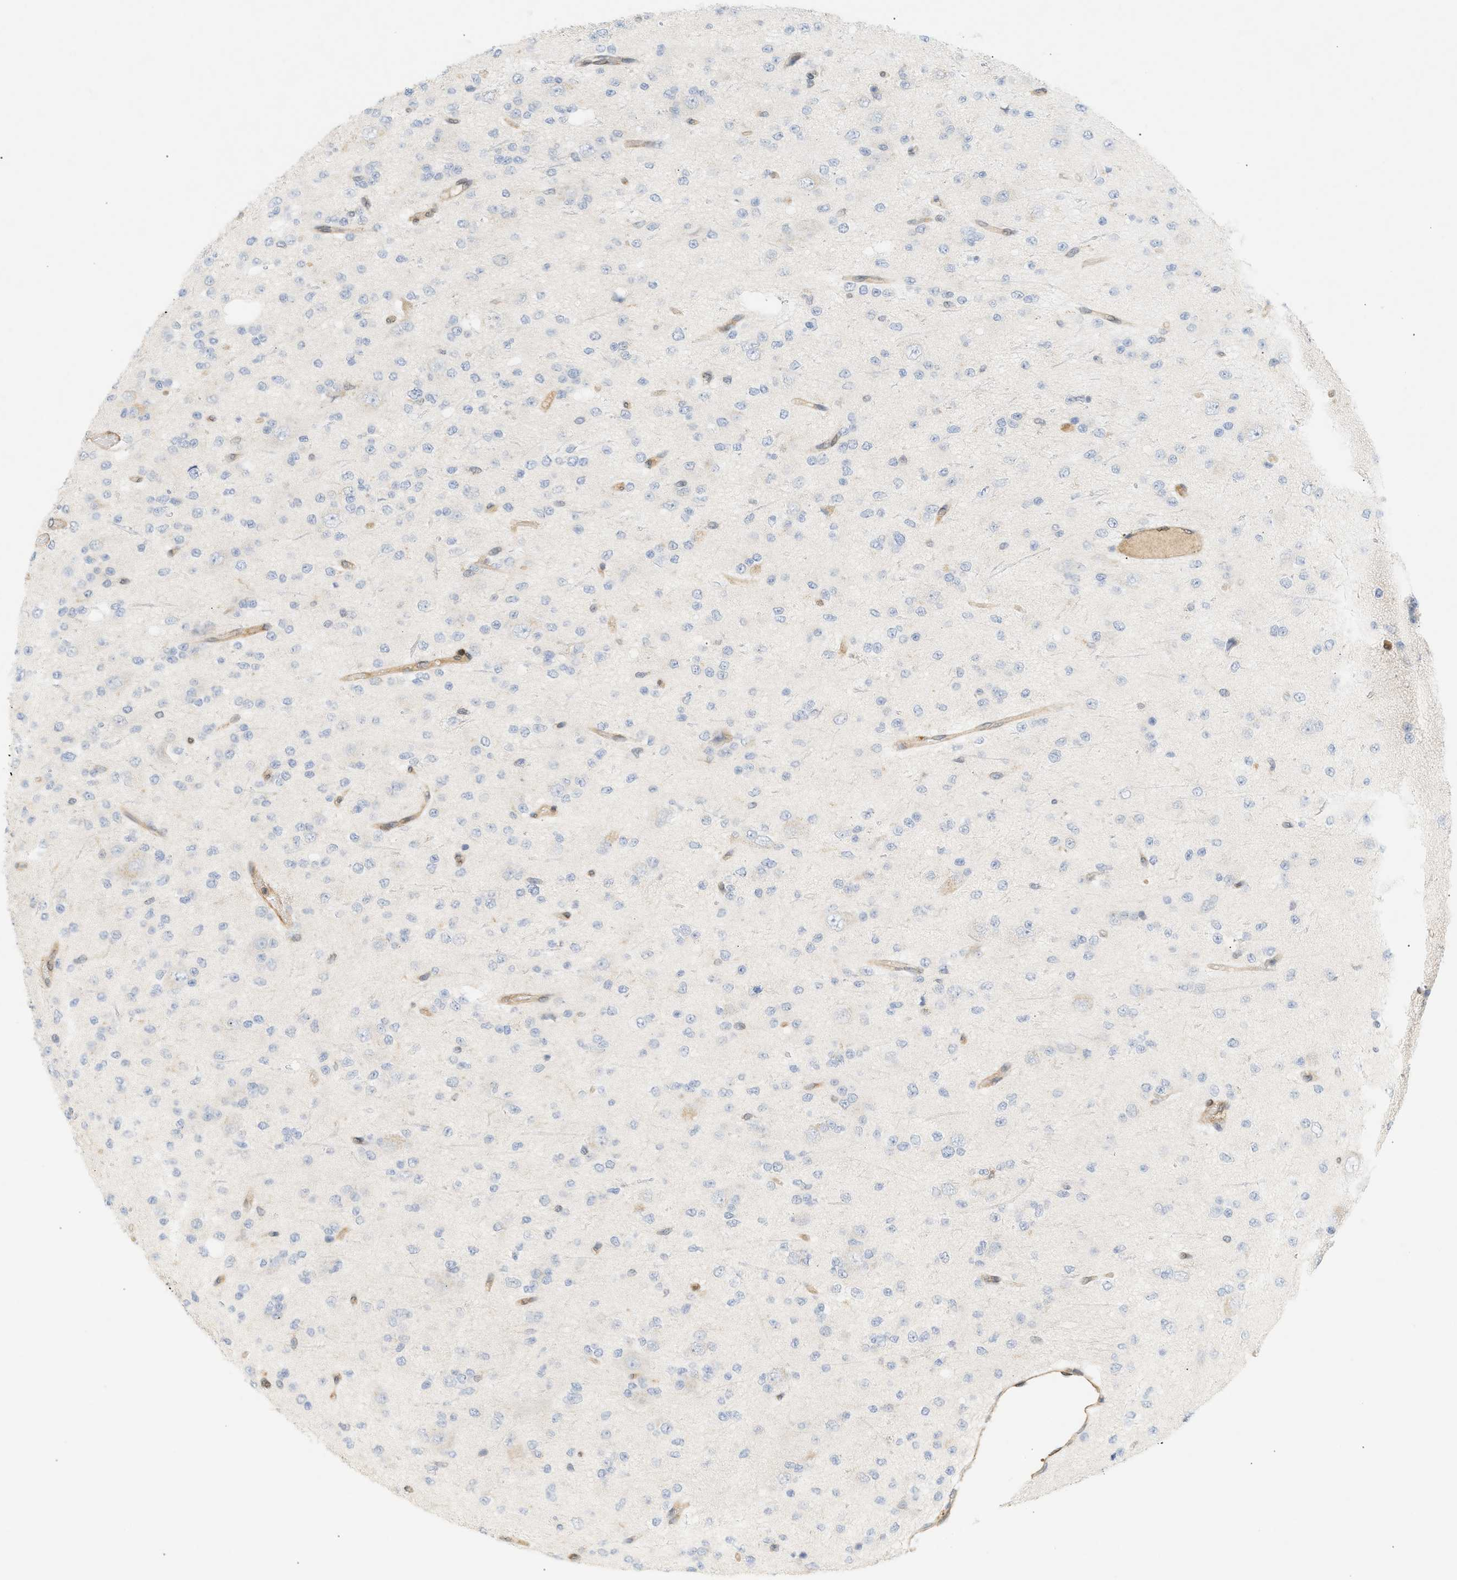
{"staining": {"intensity": "negative", "quantity": "none", "location": "none"}, "tissue": "glioma", "cell_type": "Tumor cells", "image_type": "cancer", "snomed": [{"axis": "morphology", "description": "Glioma, malignant, Low grade"}, {"axis": "topography", "description": "Brain"}], "caption": "High magnification brightfield microscopy of glioma stained with DAB (3,3'-diaminobenzidine) (brown) and counterstained with hematoxylin (blue): tumor cells show no significant positivity.", "gene": "SHC1", "patient": {"sex": "male", "age": 38}}